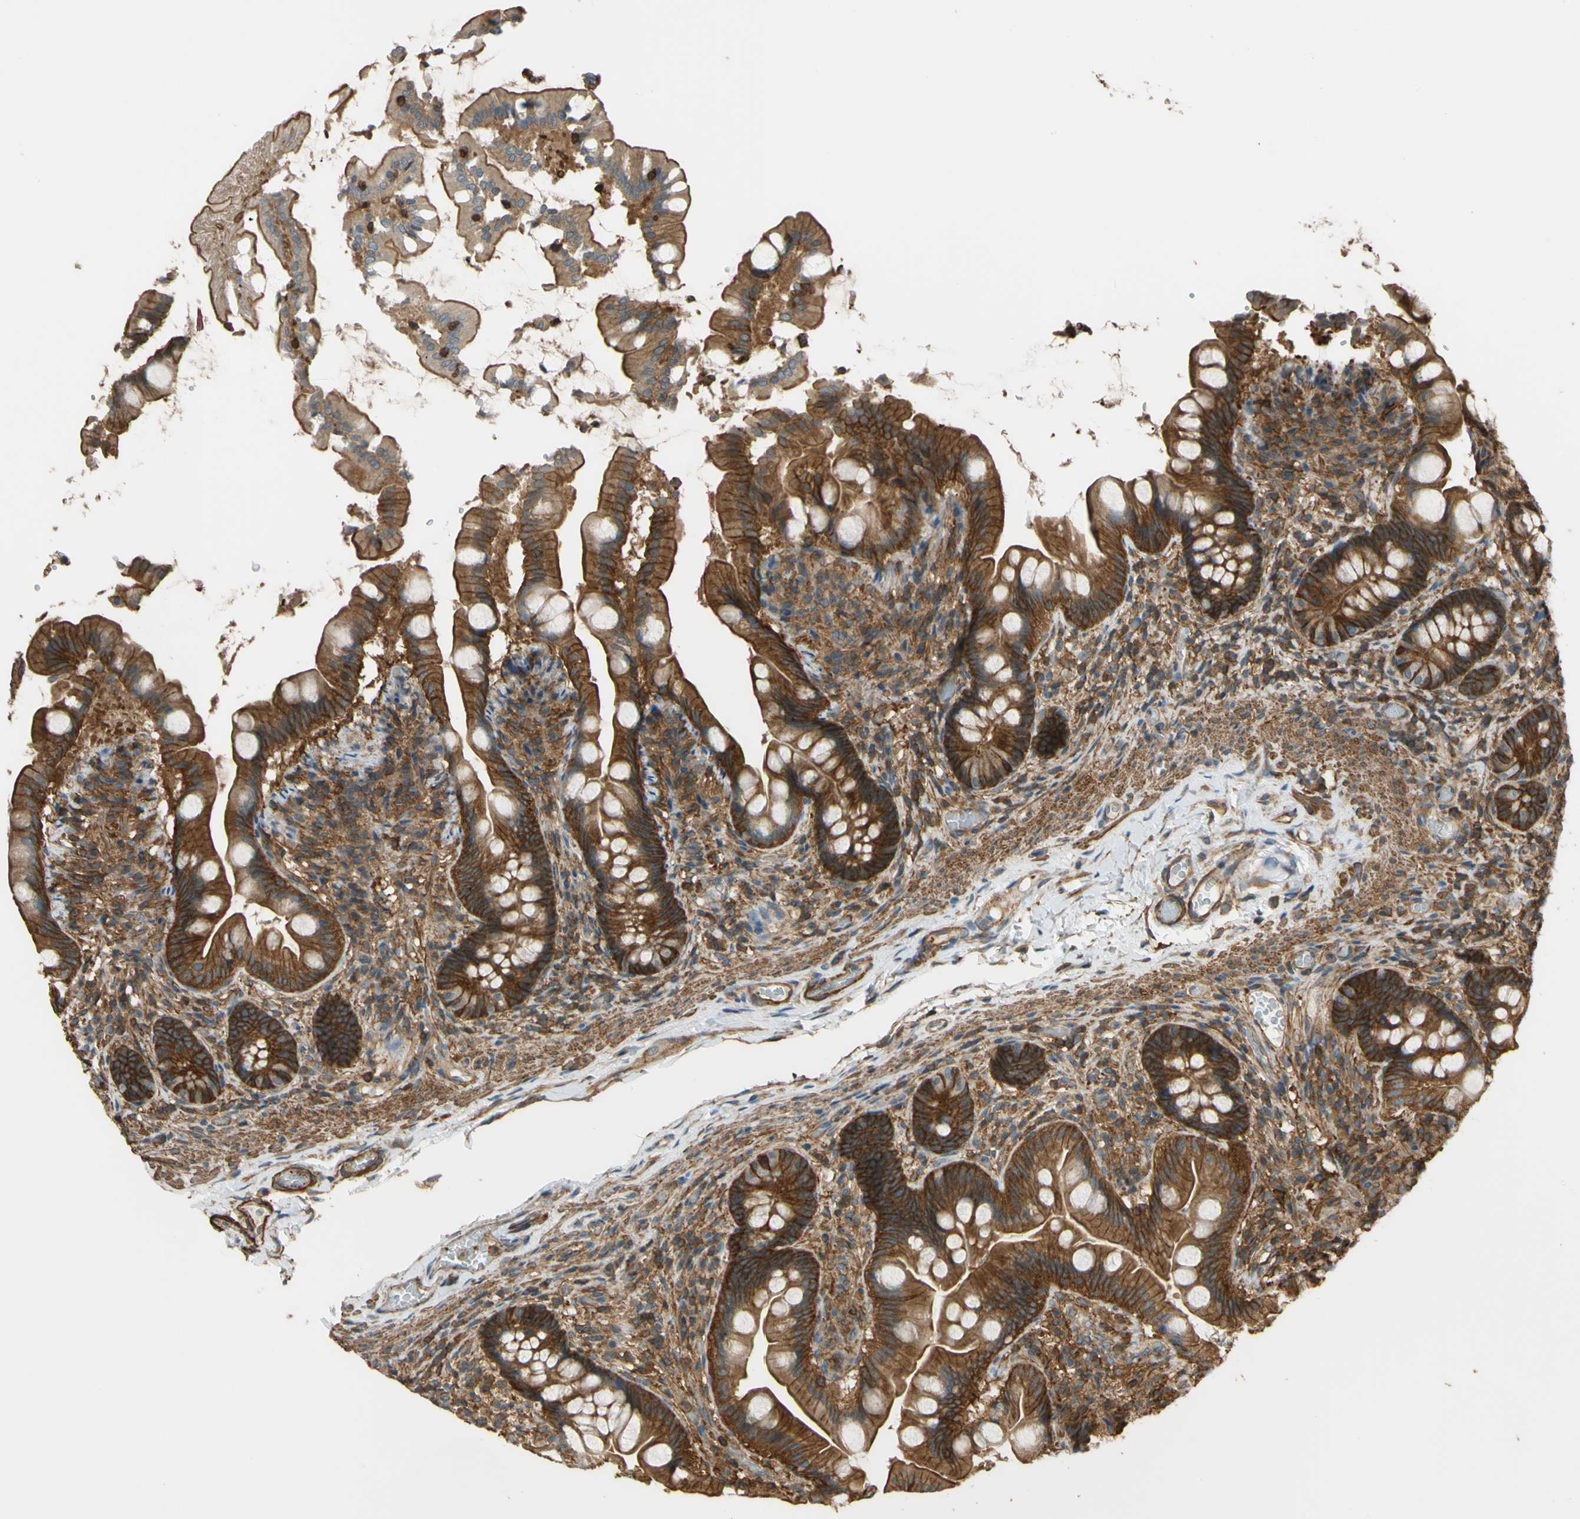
{"staining": {"intensity": "strong", "quantity": ">75%", "location": "cytoplasmic/membranous"}, "tissue": "small intestine", "cell_type": "Glandular cells", "image_type": "normal", "snomed": [{"axis": "morphology", "description": "Normal tissue, NOS"}, {"axis": "topography", "description": "Small intestine"}], "caption": "Protein expression by immunohistochemistry (IHC) displays strong cytoplasmic/membranous positivity in about >75% of glandular cells in unremarkable small intestine.", "gene": "ADD3", "patient": {"sex": "female", "age": 56}}